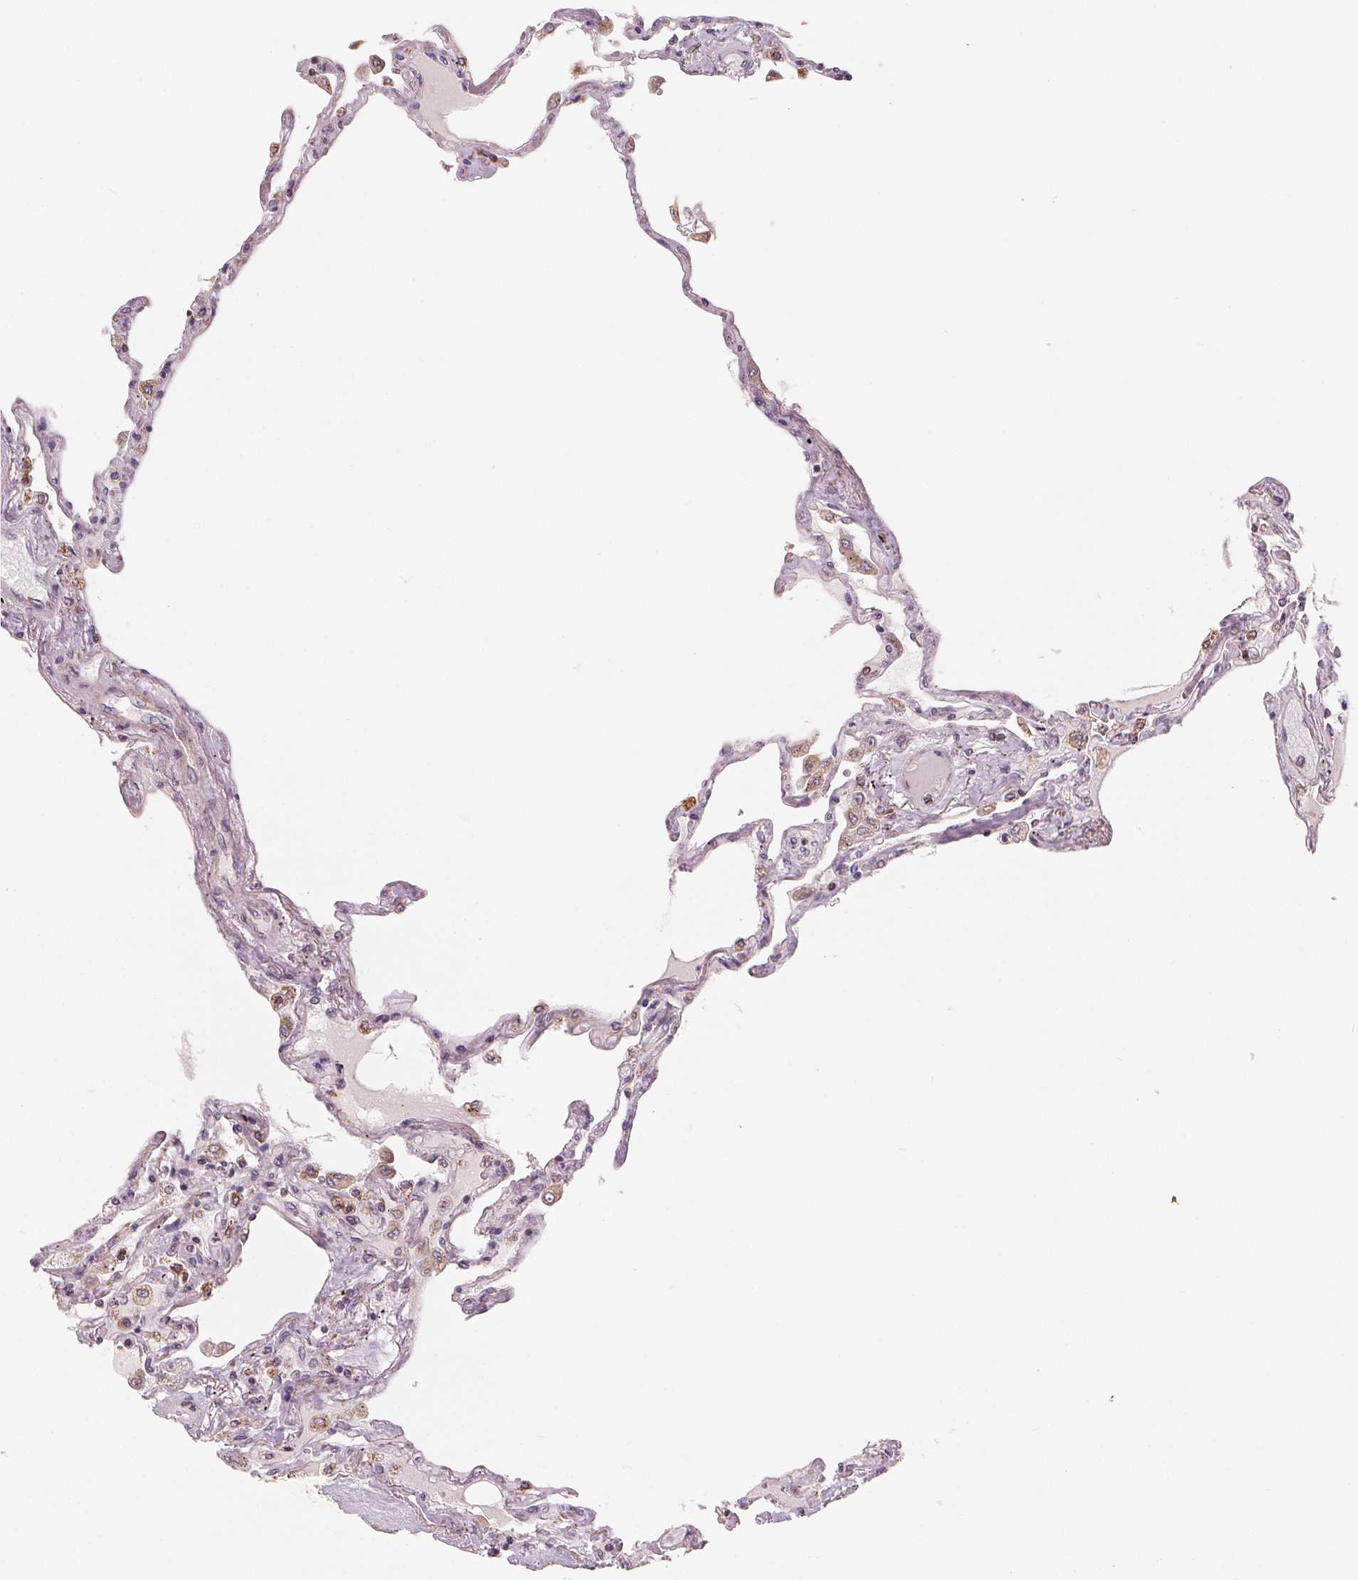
{"staining": {"intensity": "weak", "quantity": "25%-75%", "location": "cytoplasmic/membranous"}, "tissue": "lung", "cell_type": "Alveolar cells", "image_type": "normal", "snomed": [{"axis": "morphology", "description": "Normal tissue, NOS"}, {"axis": "morphology", "description": "Adenocarcinoma, NOS"}, {"axis": "topography", "description": "Cartilage tissue"}, {"axis": "topography", "description": "Lung"}], "caption": "Protein staining of benign lung displays weak cytoplasmic/membranous staining in approximately 25%-75% of alveolar cells.", "gene": "MATCAP1", "patient": {"sex": "female", "age": 67}}